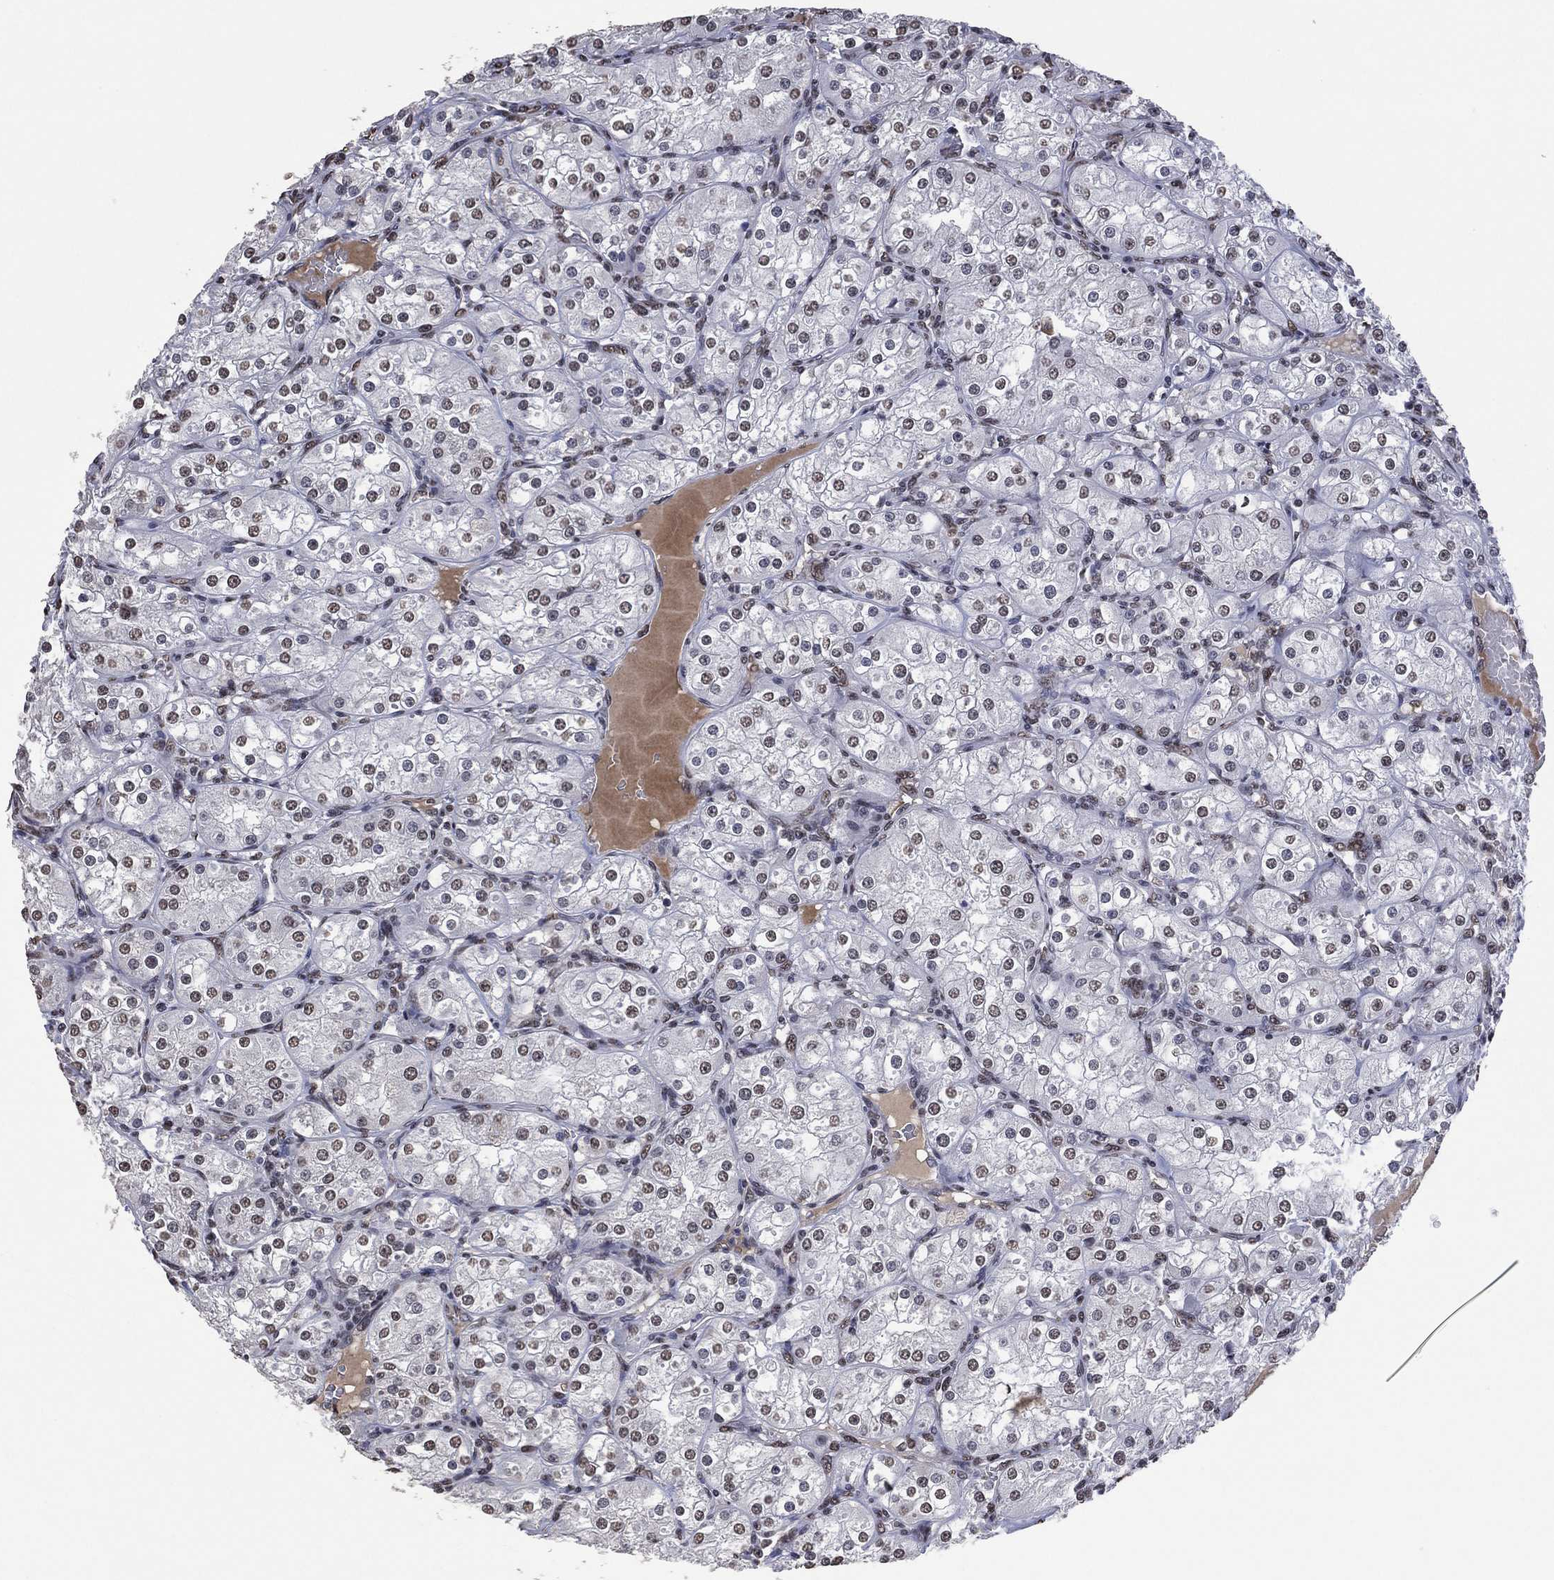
{"staining": {"intensity": "negative", "quantity": "none", "location": "none"}, "tissue": "renal cancer", "cell_type": "Tumor cells", "image_type": "cancer", "snomed": [{"axis": "morphology", "description": "Adenocarcinoma, NOS"}, {"axis": "topography", "description": "Kidney"}], "caption": "DAB immunohistochemical staining of renal cancer exhibits no significant positivity in tumor cells. (DAB IHC with hematoxylin counter stain).", "gene": "EHMT1", "patient": {"sex": "male", "age": 77}}